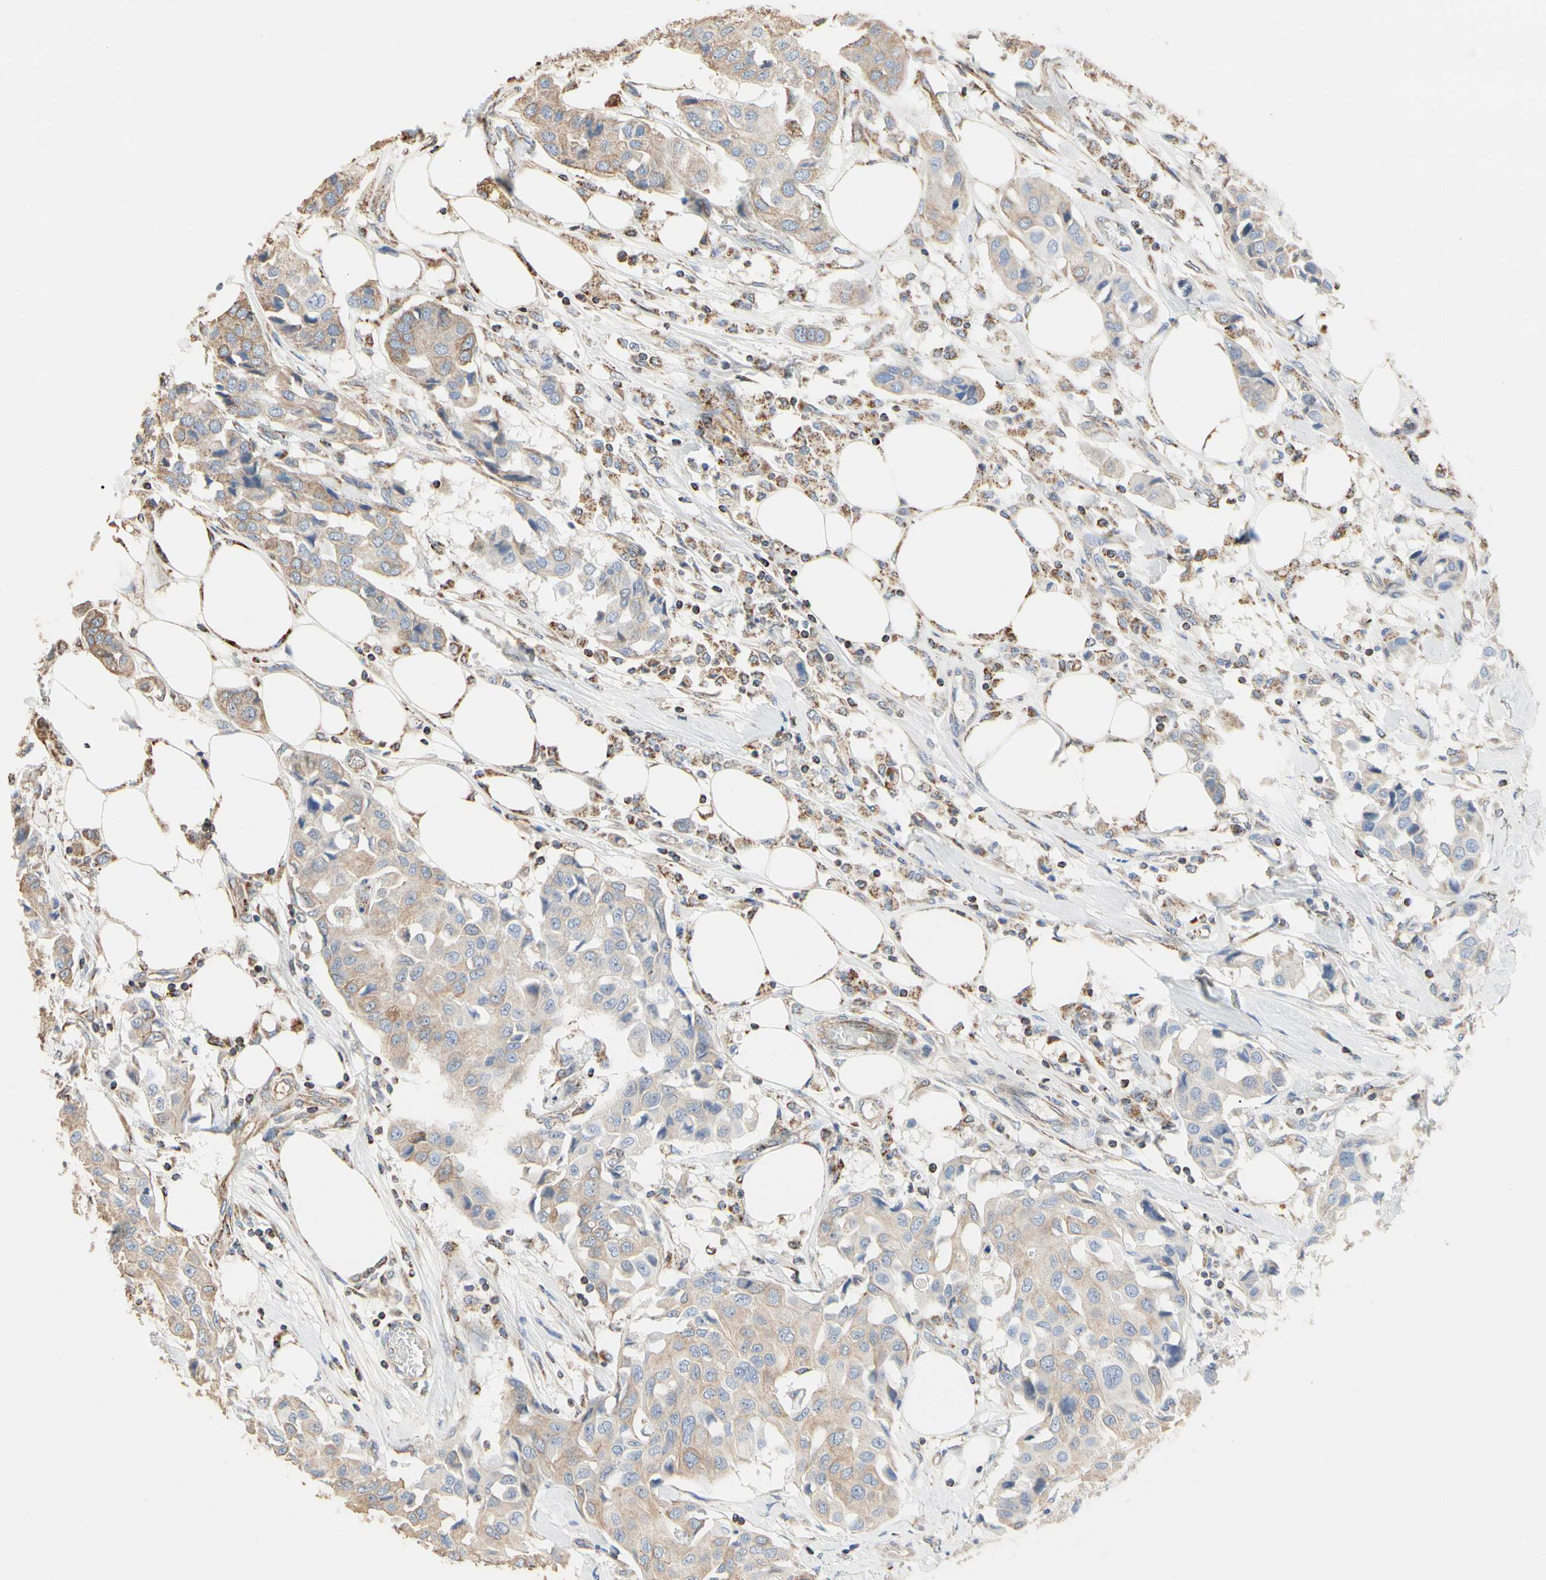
{"staining": {"intensity": "weak", "quantity": "25%-75%", "location": "cytoplasmic/membranous"}, "tissue": "breast cancer", "cell_type": "Tumor cells", "image_type": "cancer", "snomed": [{"axis": "morphology", "description": "Duct carcinoma"}, {"axis": "topography", "description": "Breast"}], "caption": "This micrograph exhibits IHC staining of breast intraductal carcinoma, with low weak cytoplasmic/membranous staining in about 25%-75% of tumor cells.", "gene": "TUBA1A", "patient": {"sex": "female", "age": 80}}